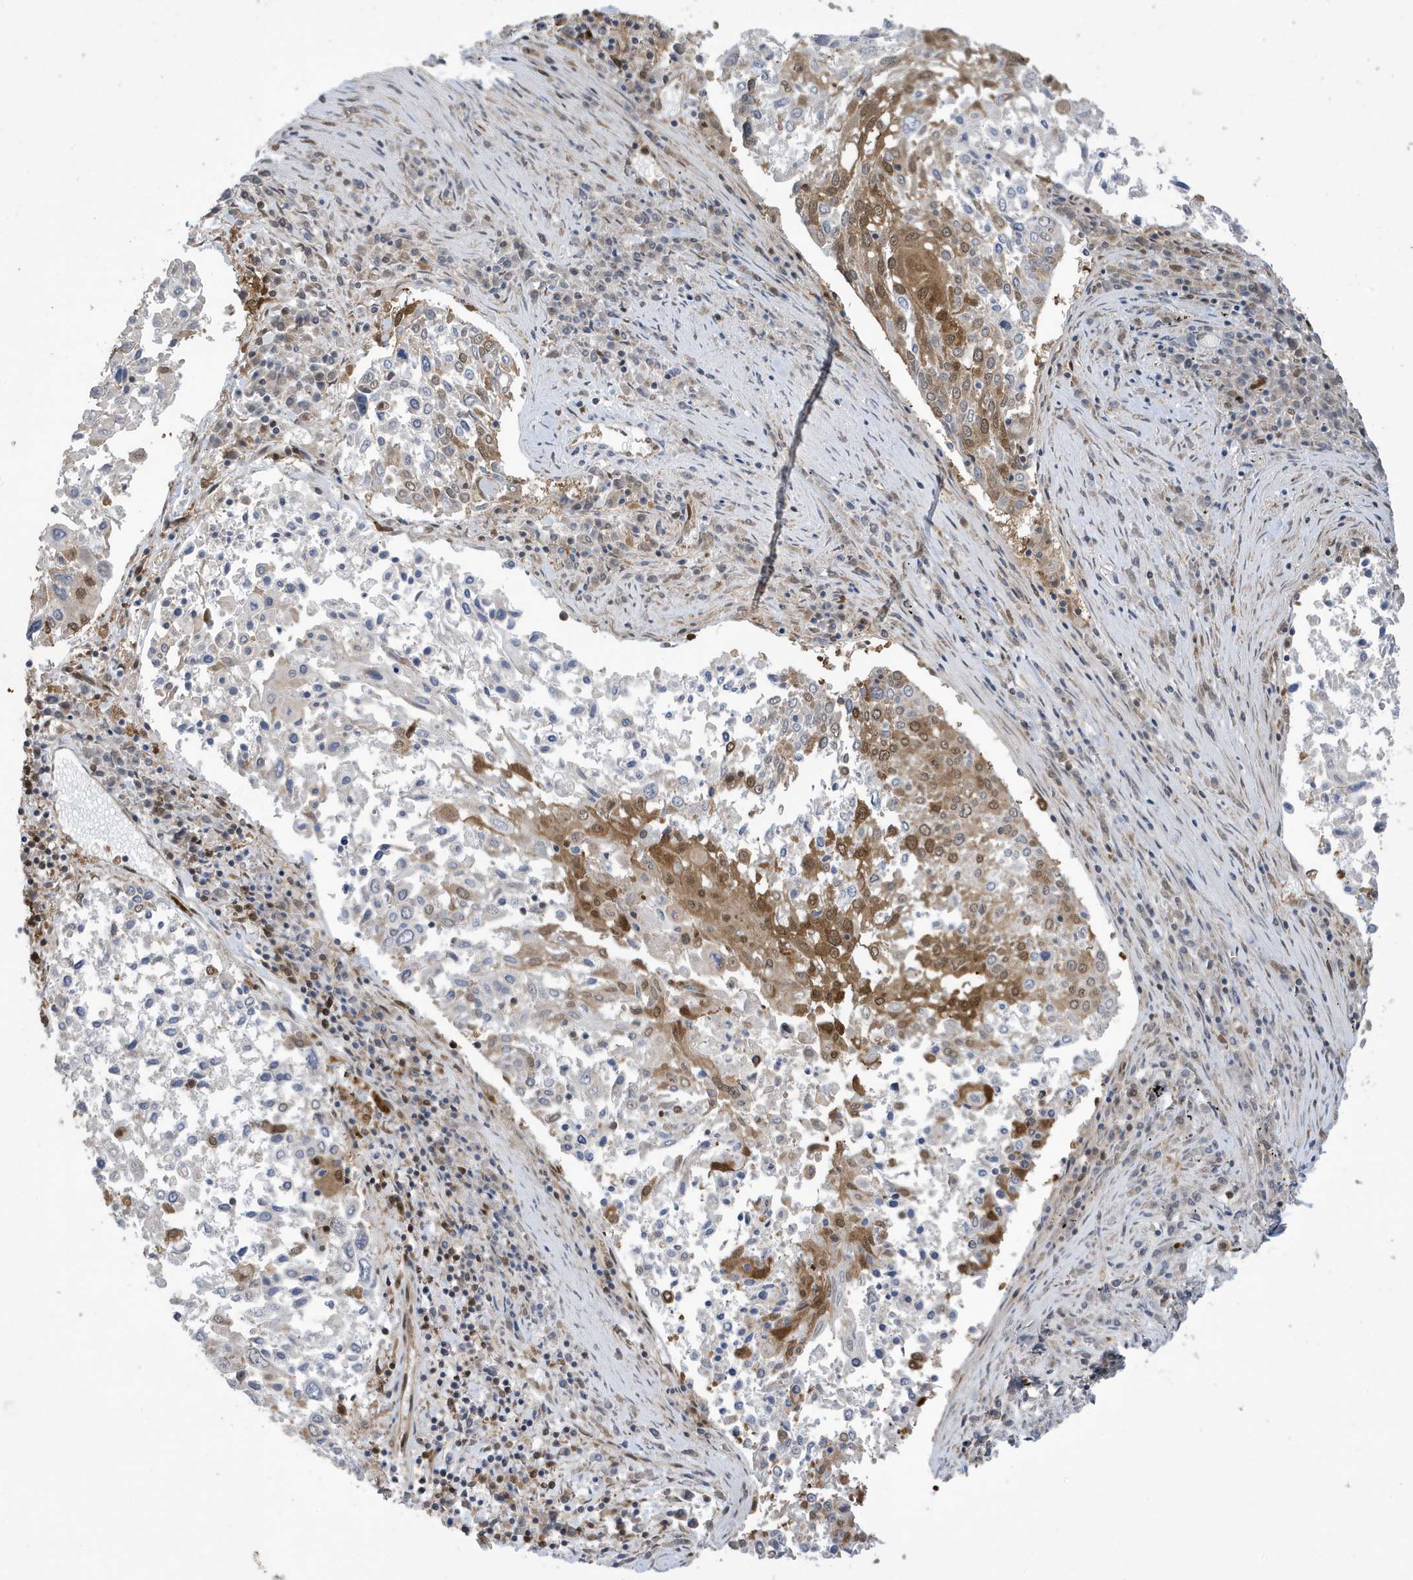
{"staining": {"intensity": "moderate", "quantity": "<25%", "location": "cytoplasmic/membranous,nuclear"}, "tissue": "lung cancer", "cell_type": "Tumor cells", "image_type": "cancer", "snomed": [{"axis": "morphology", "description": "Squamous cell carcinoma, NOS"}, {"axis": "topography", "description": "Lung"}], "caption": "A low amount of moderate cytoplasmic/membranous and nuclear staining is appreciated in about <25% of tumor cells in lung squamous cell carcinoma tissue.", "gene": "UBQLN1", "patient": {"sex": "male", "age": 65}}